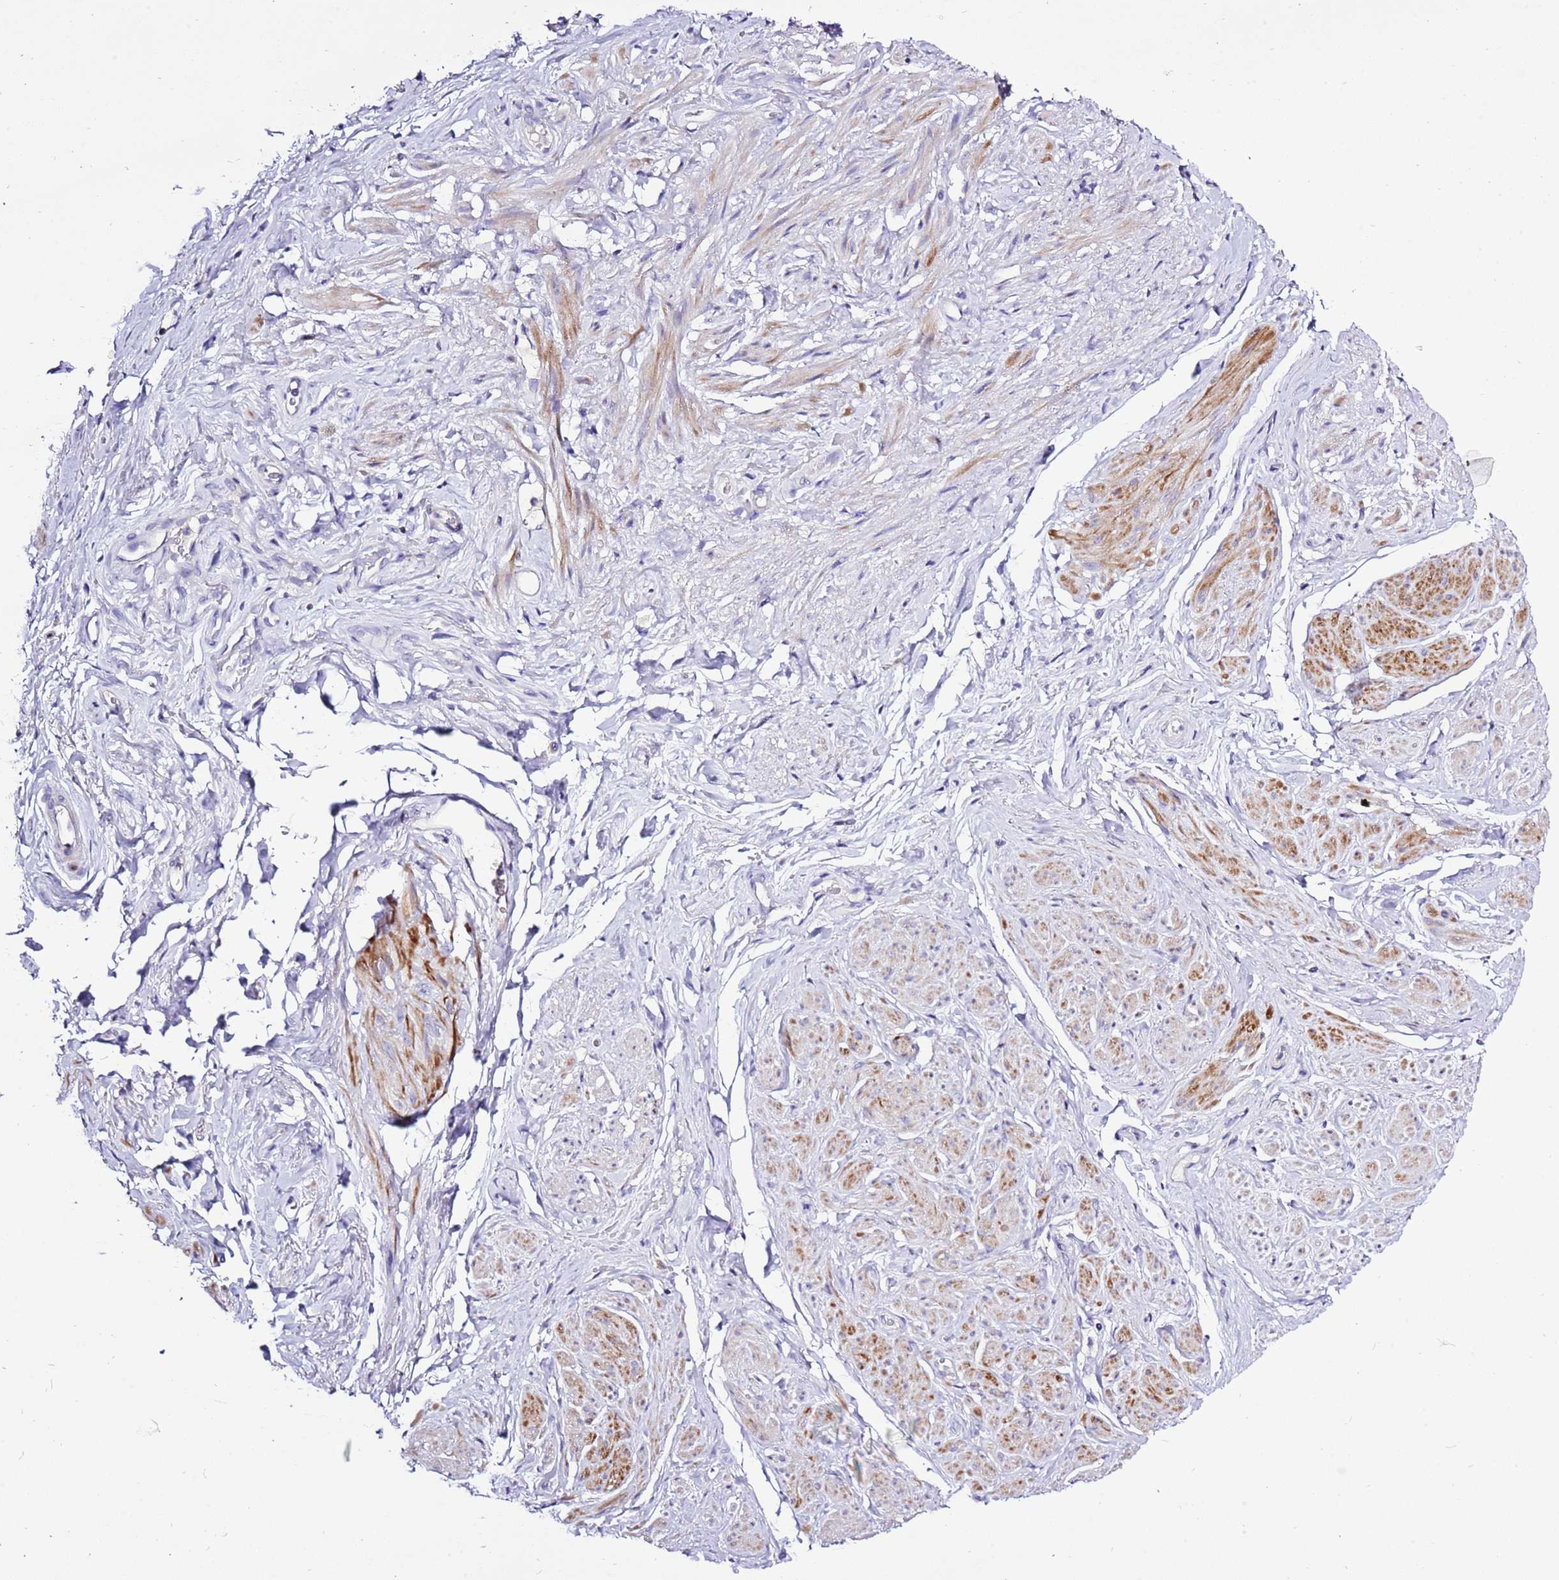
{"staining": {"intensity": "moderate", "quantity": "<25%", "location": "cytoplasmic/membranous"}, "tissue": "smooth muscle", "cell_type": "Smooth muscle cells", "image_type": "normal", "snomed": [{"axis": "morphology", "description": "Normal tissue, NOS"}, {"axis": "topography", "description": "Smooth muscle"}, {"axis": "topography", "description": "Peripheral nerve tissue"}], "caption": "Moderate cytoplasmic/membranous staining is seen in about <25% of smooth muscle cells in benign smooth muscle.", "gene": "GLCE", "patient": {"sex": "male", "age": 69}}